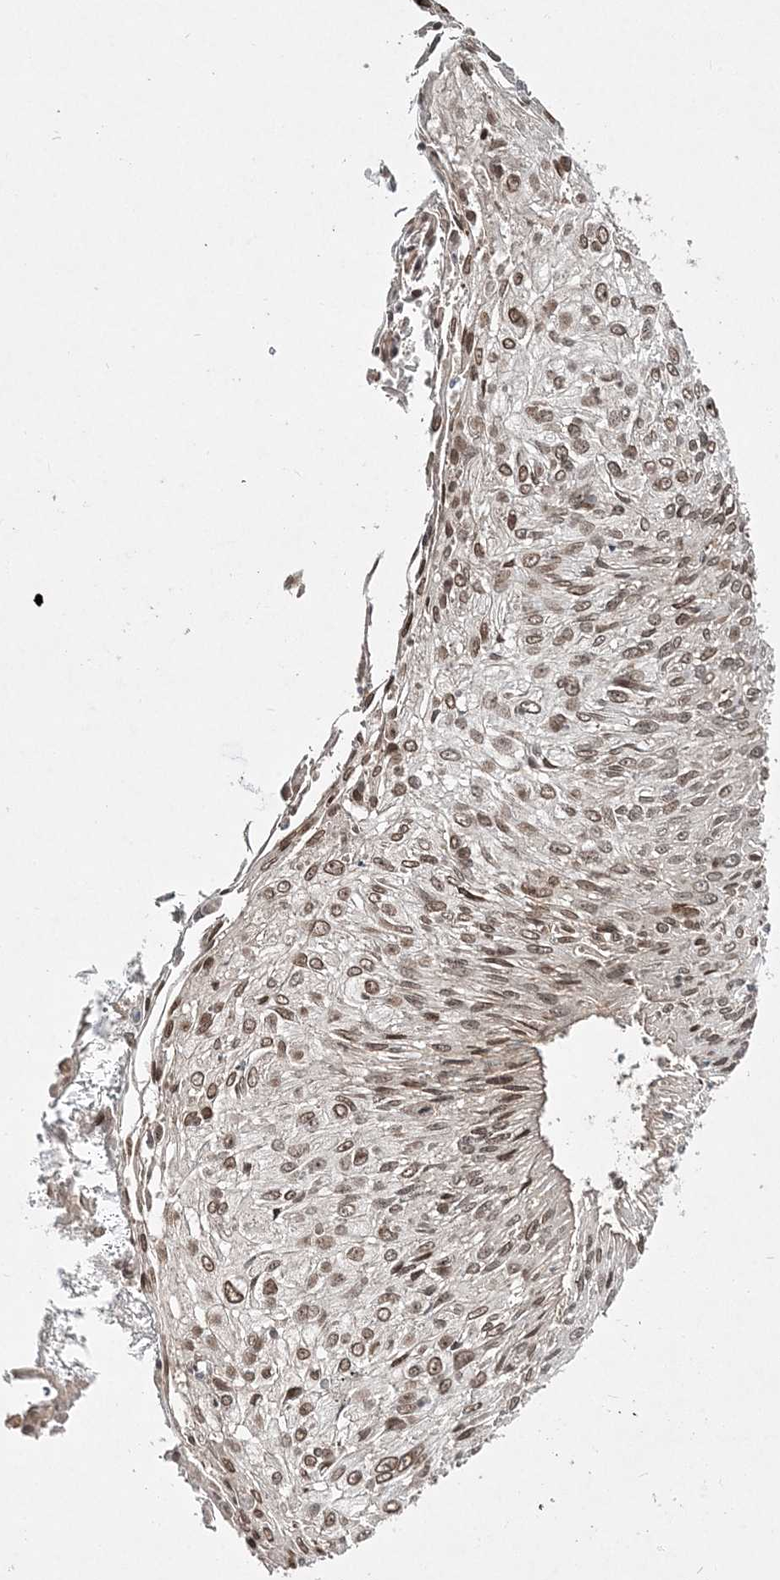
{"staining": {"intensity": "weak", "quantity": ">75%", "location": "nuclear"}, "tissue": "cervical cancer", "cell_type": "Tumor cells", "image_type": "cancer", "snomed": [{"axis": "morphology", "description": "Squamous cell carcinoma, NOS"}, {"axis": "topography", "description": "Cervix"}], "caption": "Immunohistochemistry (IHC) (DAB) staining of human cervical squamous cell carcinoma reveals weak nuclear protein staining in about >75% of tumor cells. The staining was performed using DAB, with brown indicating positive protein expression. Nuclei are stained blue with hematoxylin.", "gene": "ETAA1", "patient": {"sex": "female", "age": 51}}